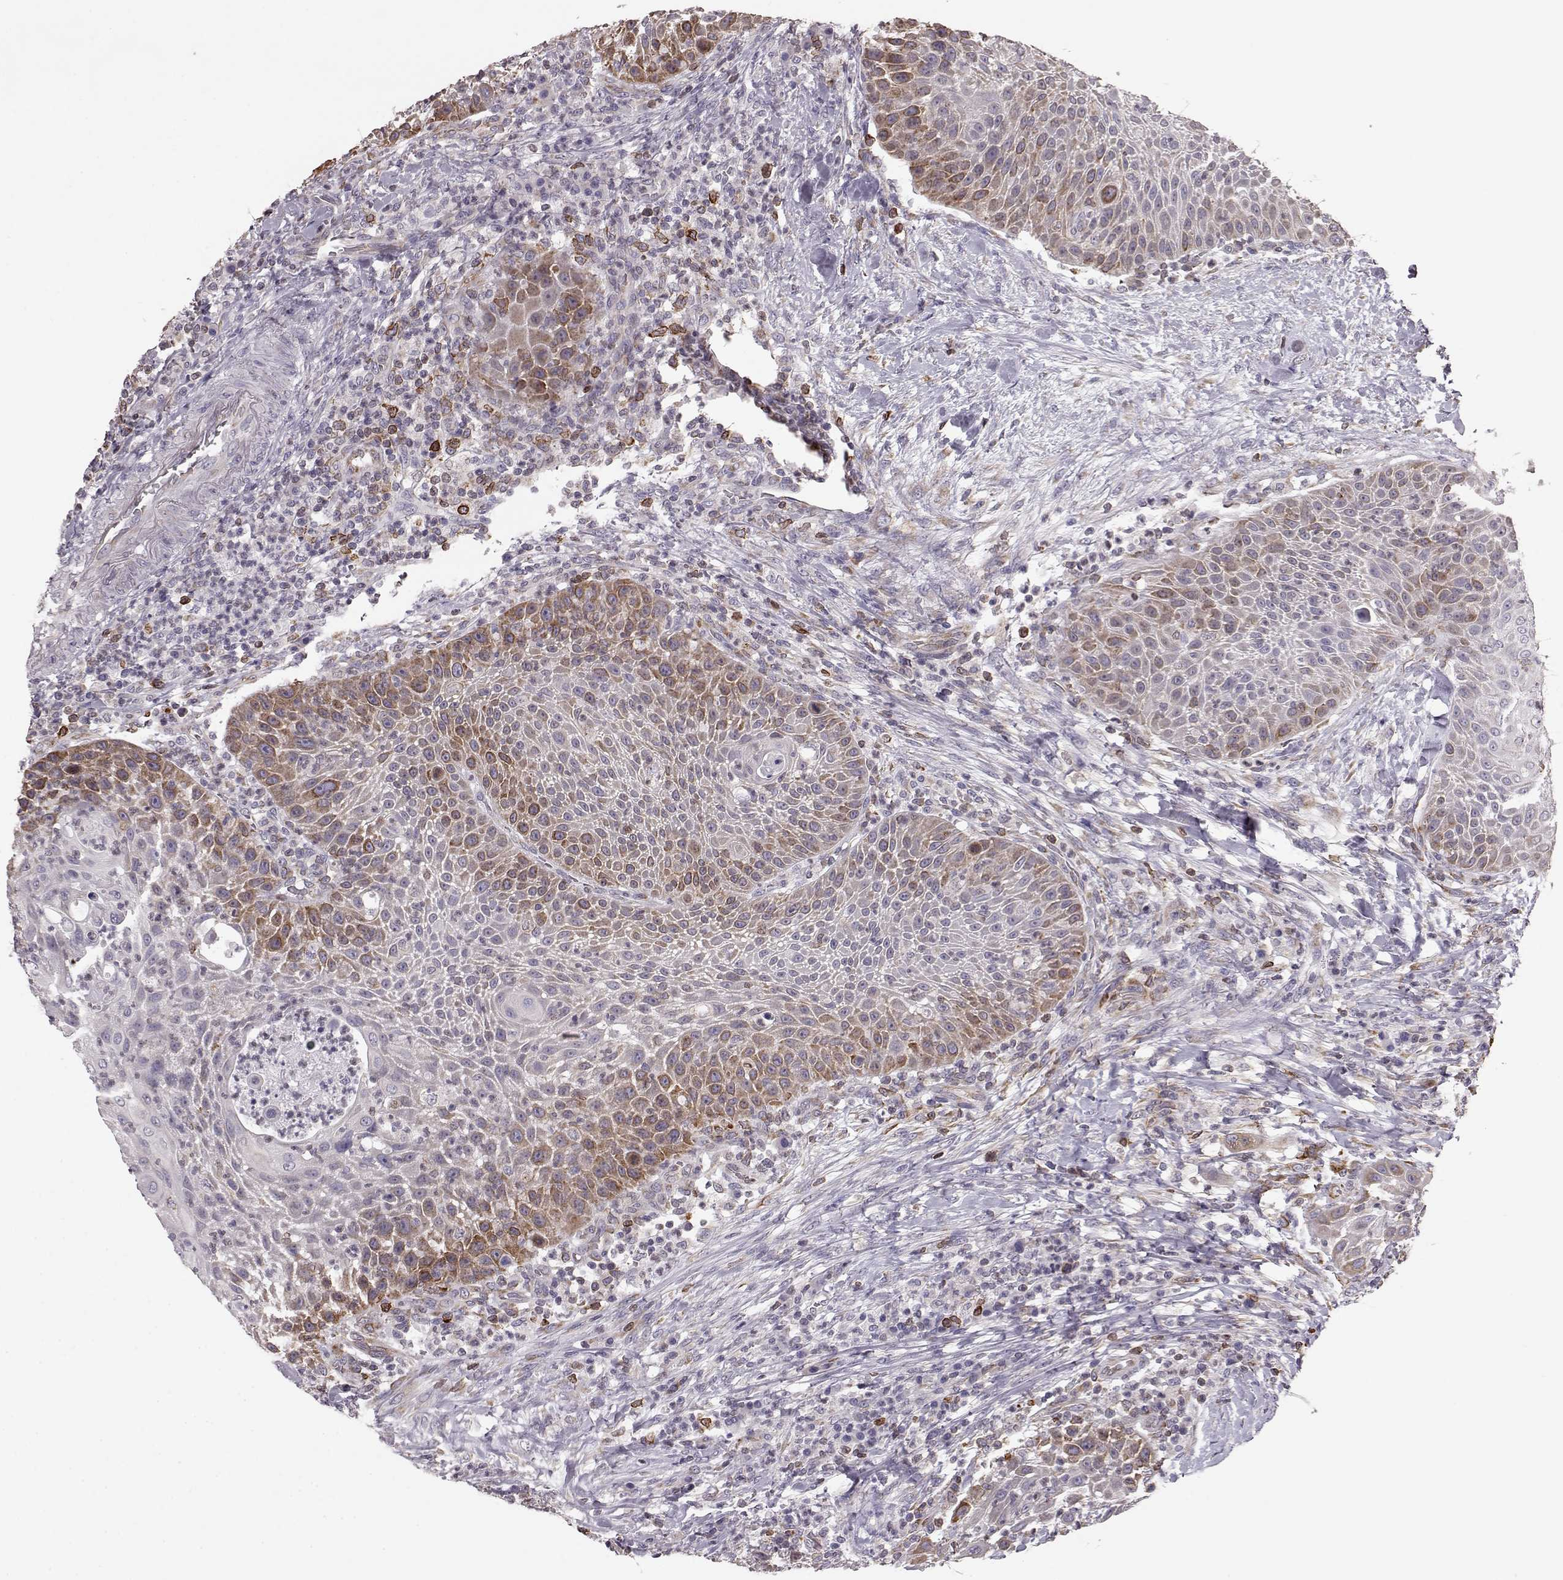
{"staining": {"intensity": "moderate", "quantity": "25%-75%", "location": "cytoplasmic/membranous"}, "tissue": "head and neck cancer", "cell_type": "Tumor cells", "image_type": "cancer", "snomed": [{"axis": "morphology", "description": "Squamous cell carcinoma, NOS"}, {"axis": "topography", "description": "Head-Neck"}], "caption": "About 25%-75% of tumor cells in head and neck cancer reveal moderate cytoplasmic/membranous protein positivity as visualized by brown immunohistochemical staining.", "gene": "ELOVL5", "patient": {"sex": "male", "age": 69}}